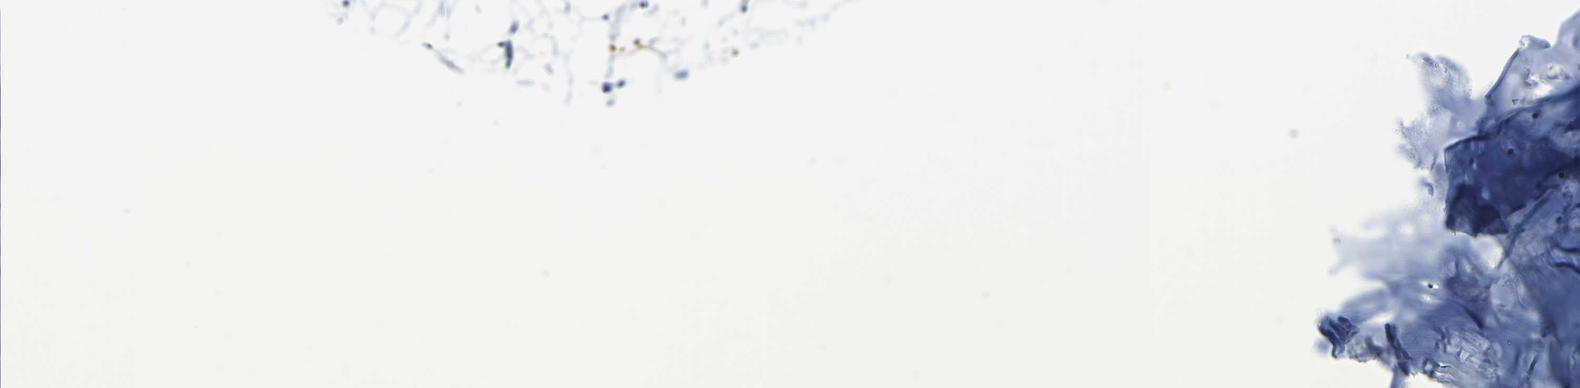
{"staining": {"intensity": "negative", "quantity": "none", "location": "none"}, "tissue": "adipose tissue", "cell_type": "Adipocytes", "image_type": "normal", "snomed": [{"axis": "morphology", "description": "Normal tissue, NOS"}, {"axis": "topography", "description": "Breast"}, {"axis": "topography", "description": "Soft tissue"}], "caption": "Immunohistochemical staining of normal adipose tissue shows no significant staining in adipocytes.", "gene": "PTPN1", "patient": {"sex": "female", "age": 75}}